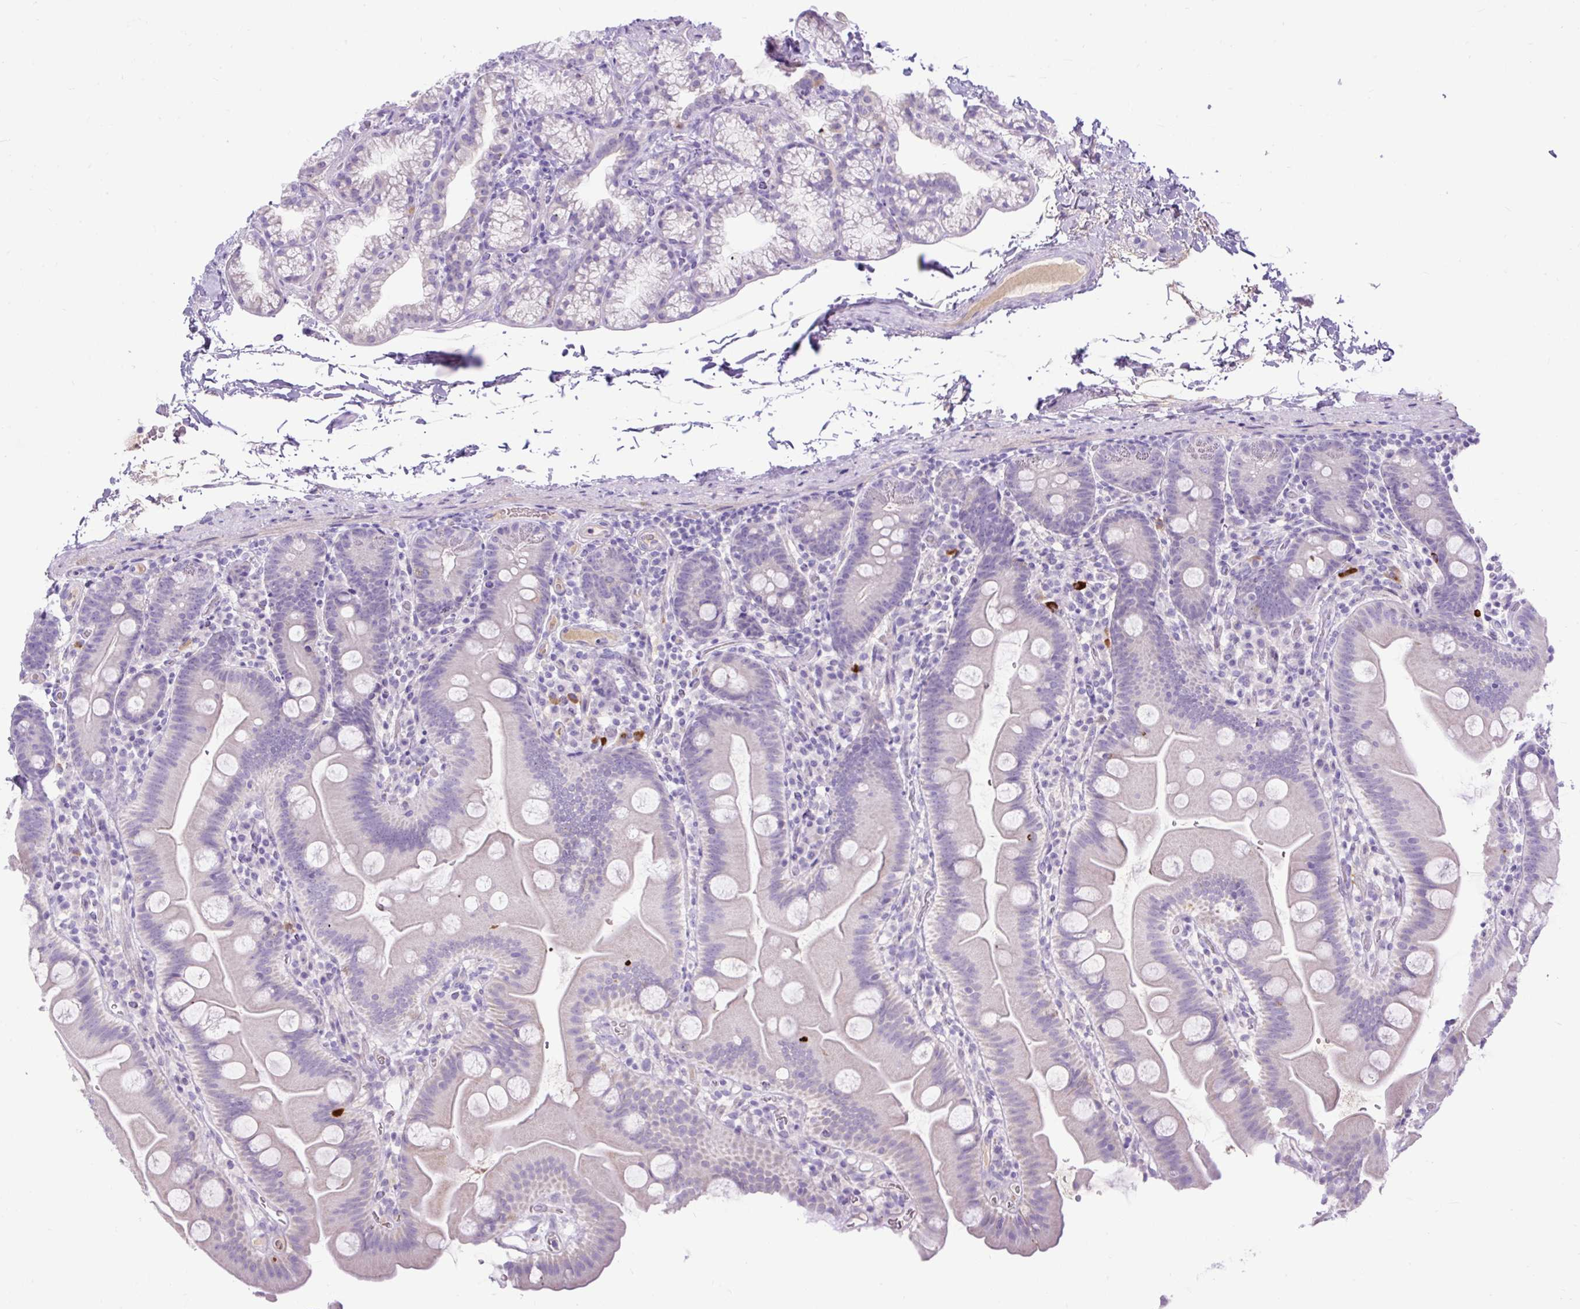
{"staining": {"intensity": "weak", "quantity": "<25%", "location": "cytoplasmic/membranous"}, "tissue": "small intestine", "cell_type": "Glandular cells", "image_type": "normal", "snomed": [{"axis": "morphology", "description": "Normal tissue, NOS"}, {"axis": "topography", "description": "Small intestine"}], "caption": "Immunohistochemistry (IHC) of normal human small intestine demonstrates no positivity in glandular cells.", "gene": "SPTBN5", "patient": {"sex": "female", "age": 68}}